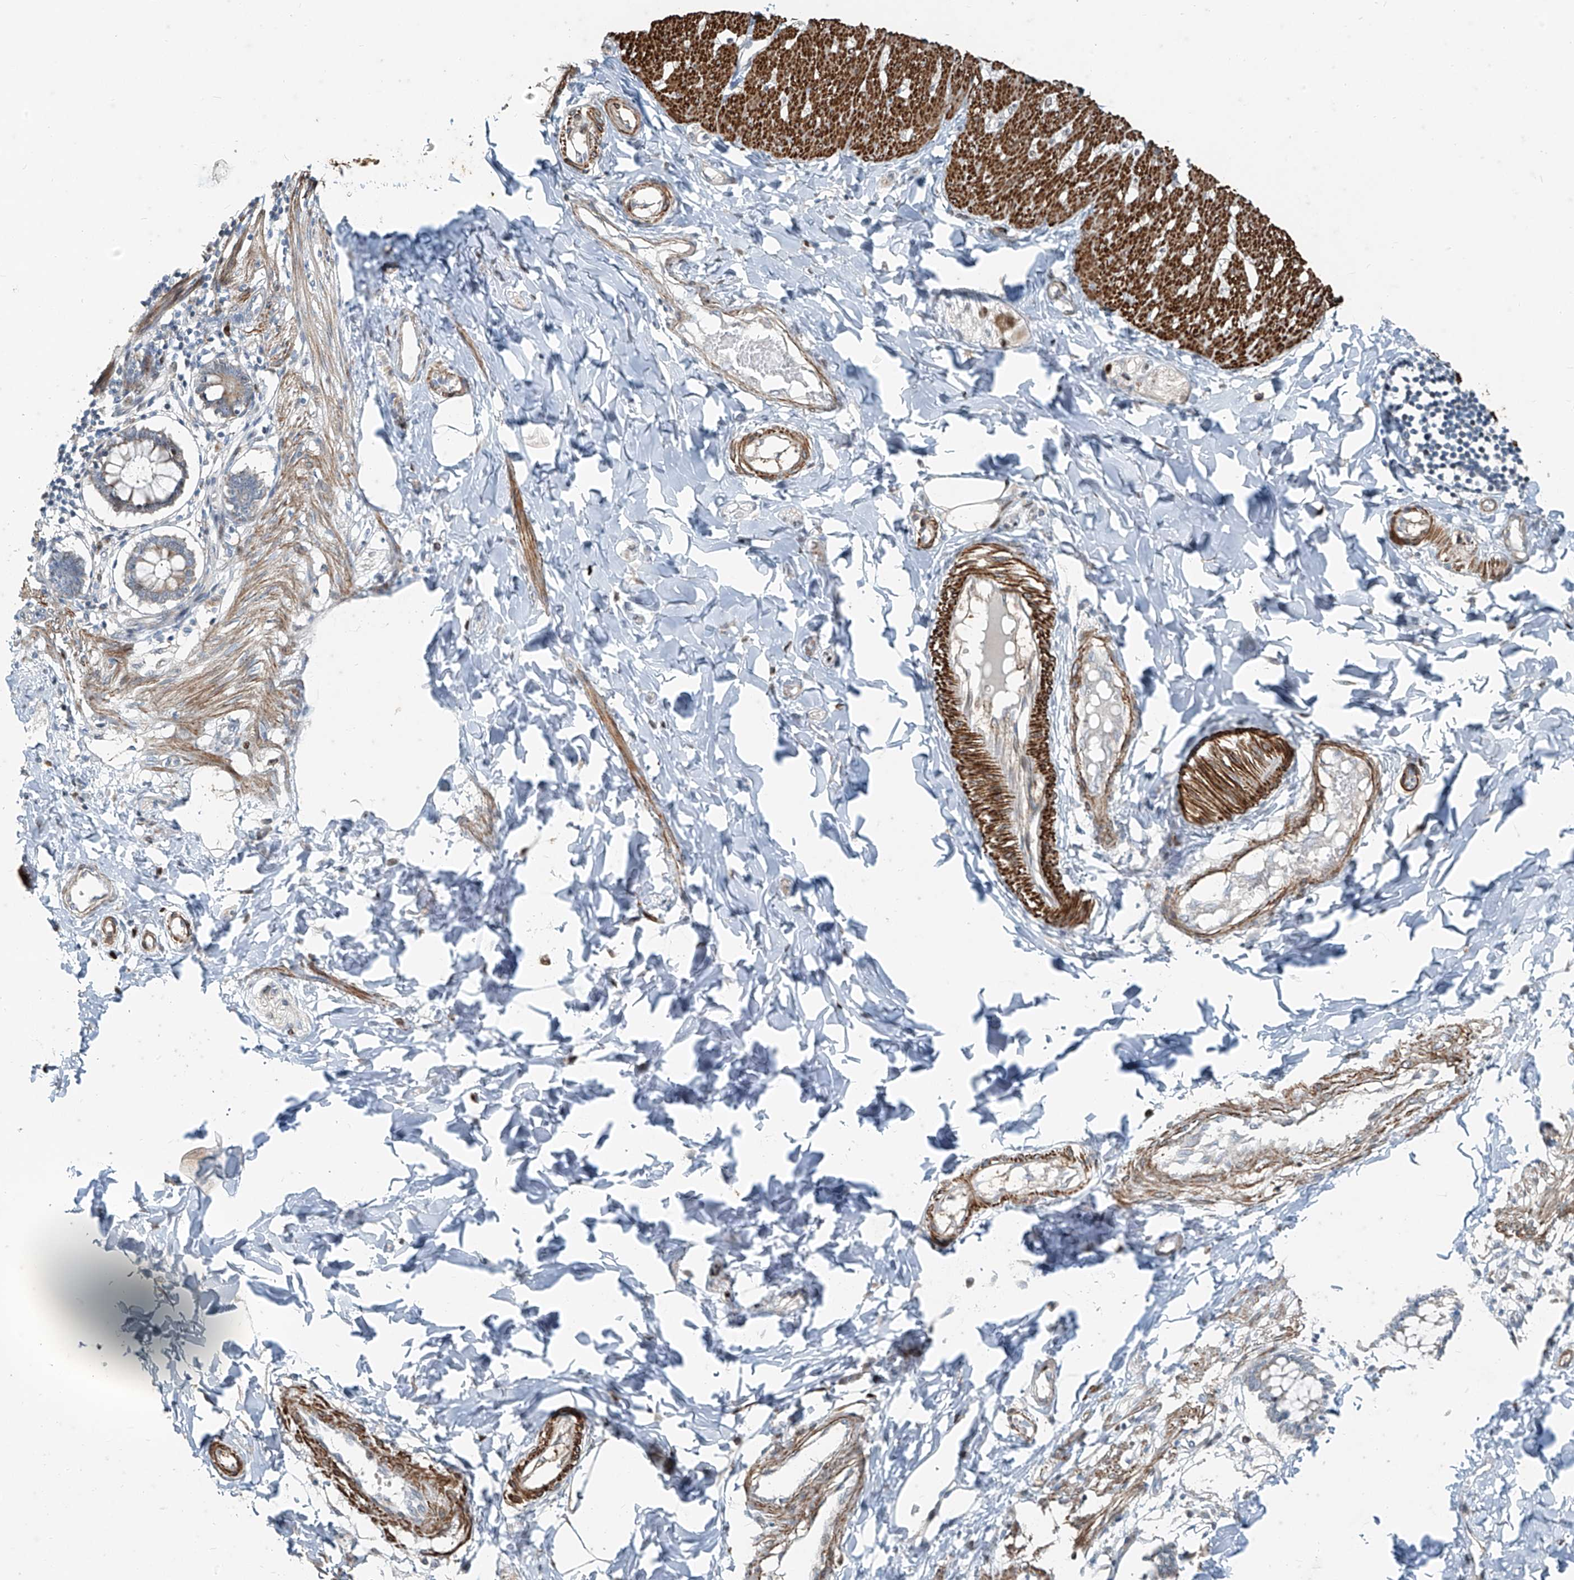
{"staining": {"intensity": "strong", "quantity": ">75%", "location": "cytoplasmic/membranous"}, "tissue": "smooth muscle", "cell_type": "Smooth muscle cells", "image_type": "normal", "snomed": [{"axis": "morphology", "description": "Normal tissue, NOS"}, {"axis": "morphology", "description": "Adenocarcinoma, NOS"}, {"axis": "topography", "description": "Colon"}, {"axis": "topography", "description": "Peripheral nerve tissue"}], "caption": "The micrograph demonstrates staining of unremarkable smooth muscle, revealing strong cytoplasmic/membranous protein expression (brown color) within smooth muscle cells. (brown staining indicates protein expression, while blue staining denotes nuclei).", "gene": "PPCS", "patient": {"sex": "male", "age": 14}}